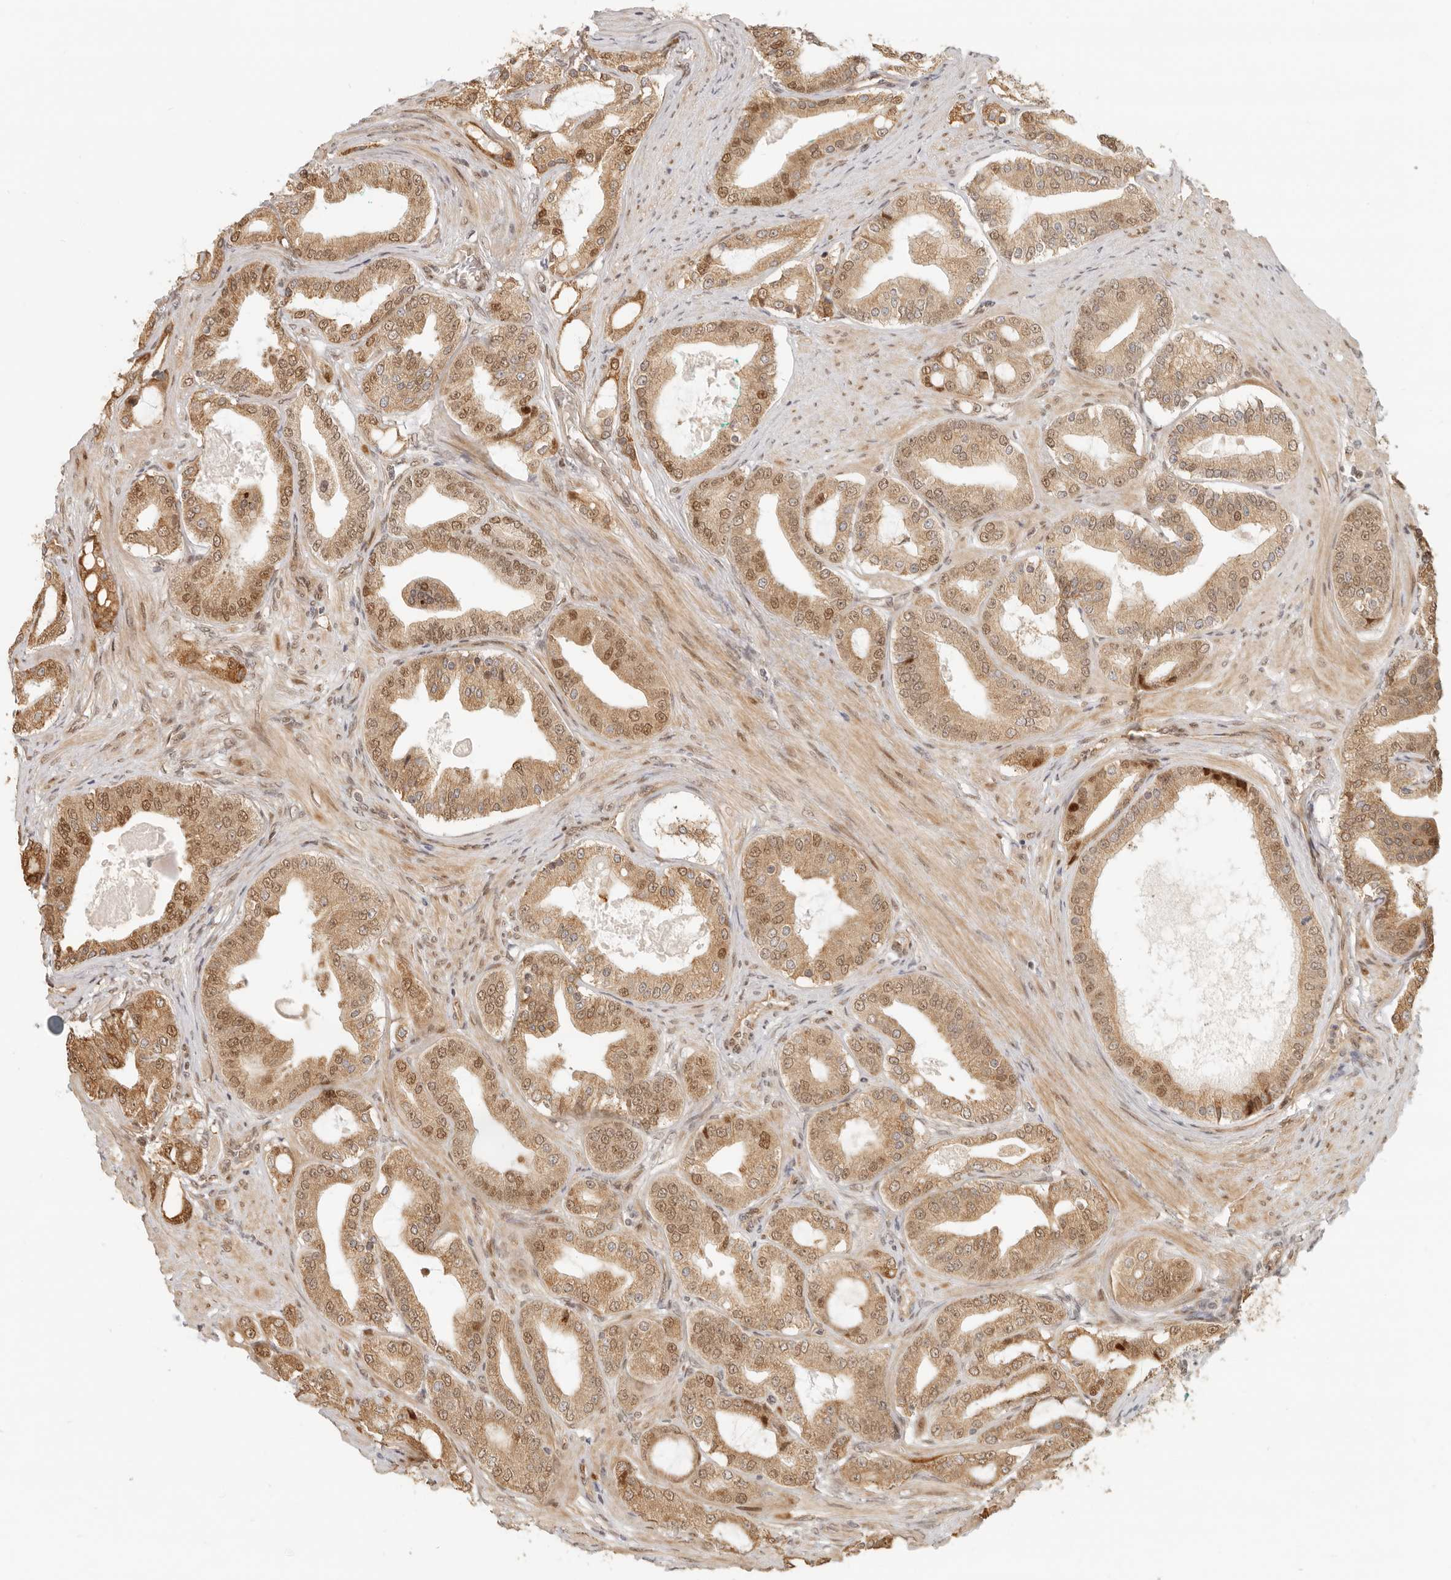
{"staining": {"intensity": "moderate", "quantity": ">75%", "location": "cytoplasmic/membranous,nuclear"}, "tissue": "prostate cancer", "cell_type": "Tumor cells", "image_type": "cancer", "snomed": [{"axis": "morphology", "description": "Adenocarcinoma, High grade"}, {"axis": "topography", "description": "Prostate"}], "caption": "Human prostate high-grade adenocarcinoma stained with a protein marker exhibits moderate staining in tumor cells.", "gene": "TUFT1", "patient": {"sex": "male", "age": 60}}